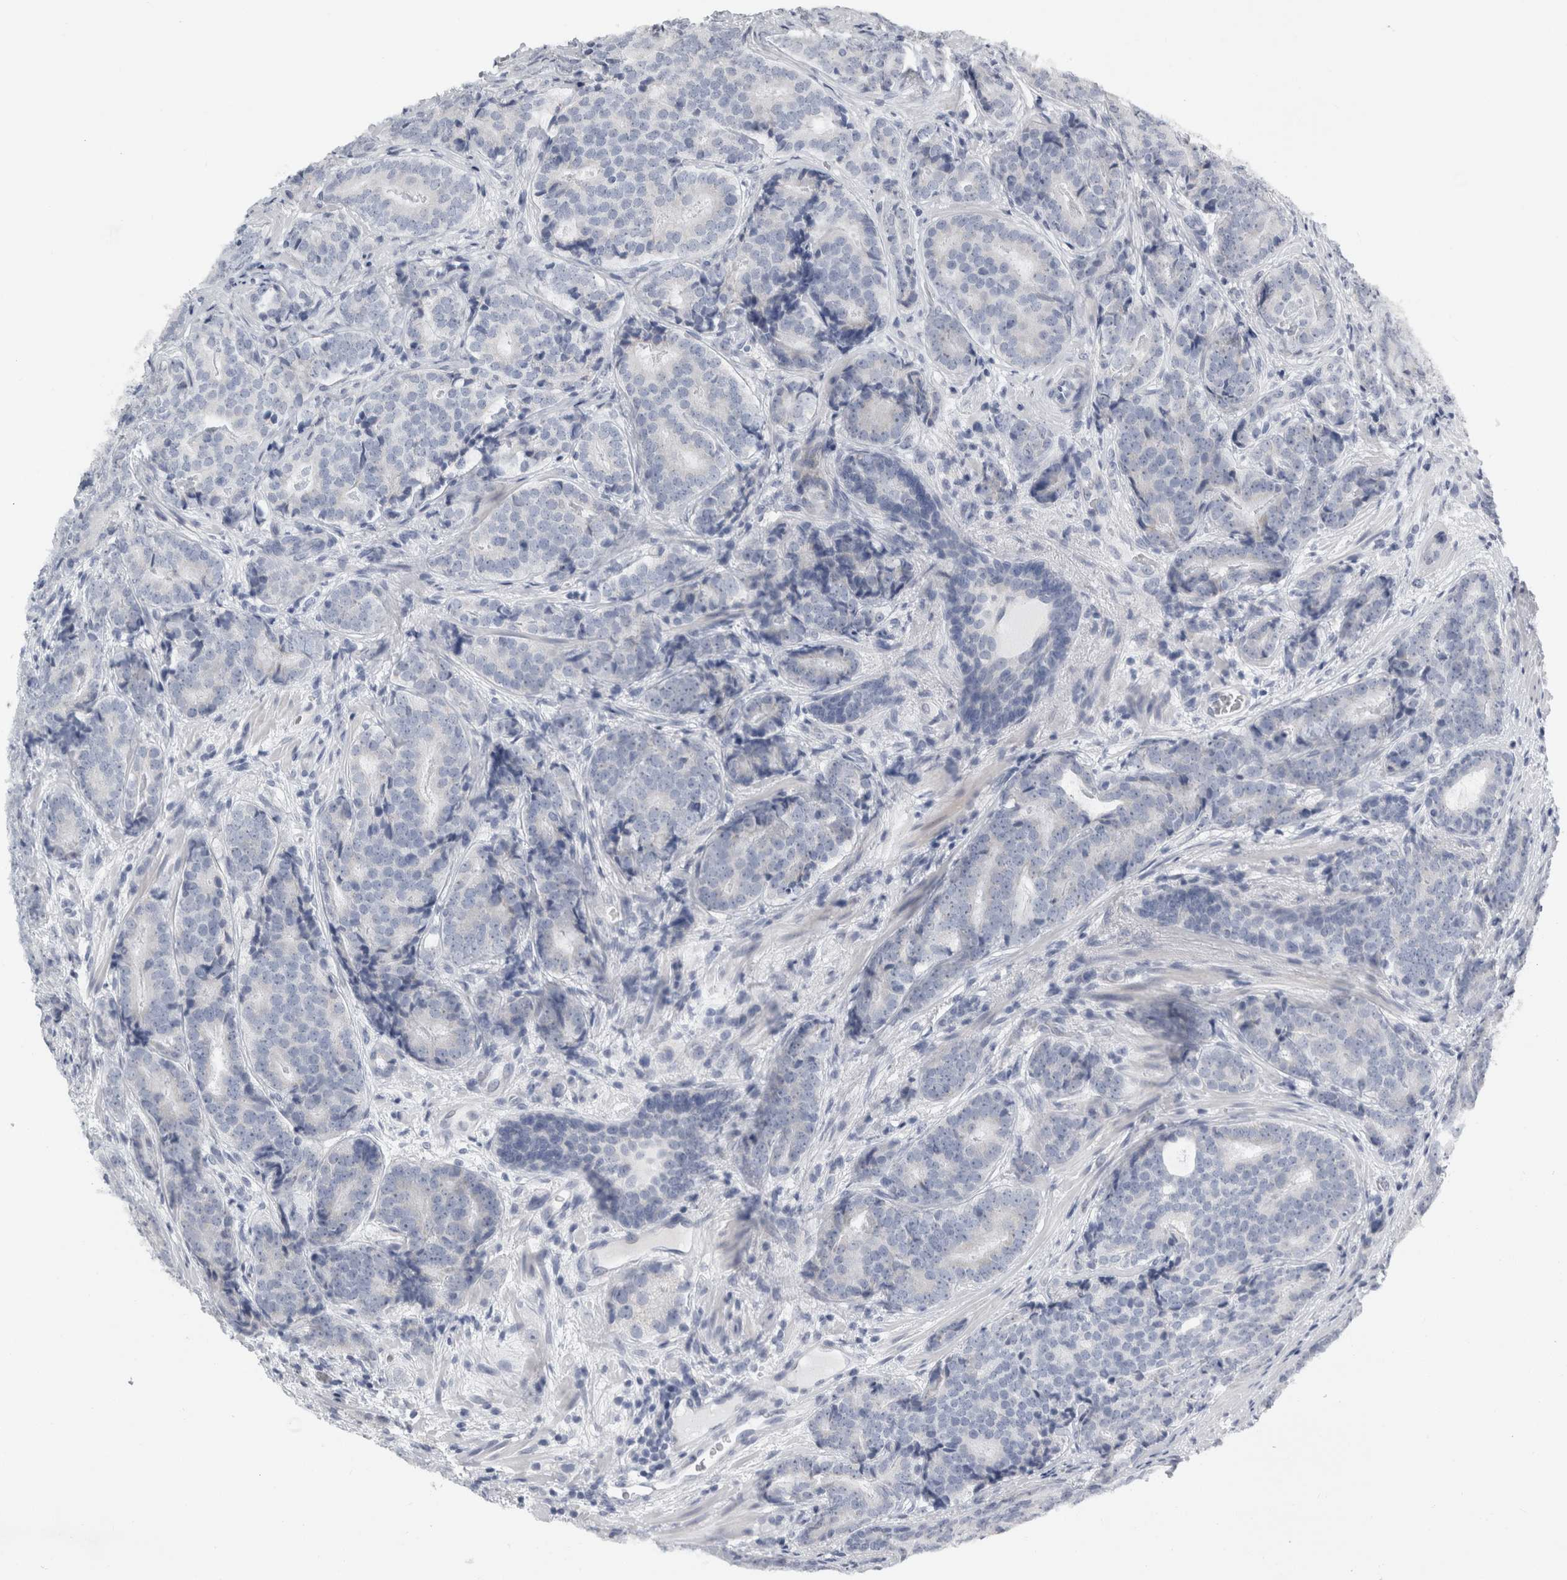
{"staining": {"intensity": "negative", "quantity": "none", "location": "none"}, "tissue": "prostate cancer", "cell_type": "Tumor cells", "image_type": "cancer", "snomed": [{"axis": "morphology", "description": "Adenocarcinoma, High grade"}, {"axis": "topography", "description": "Prostate"}], "caption": "Photomicrograph shows no significant protein staining in tumor cells of adenocarcinoma (high-grade) (prostate).", "gene": "FXYD7", "patient": {"sex": "male", "age": 56}}